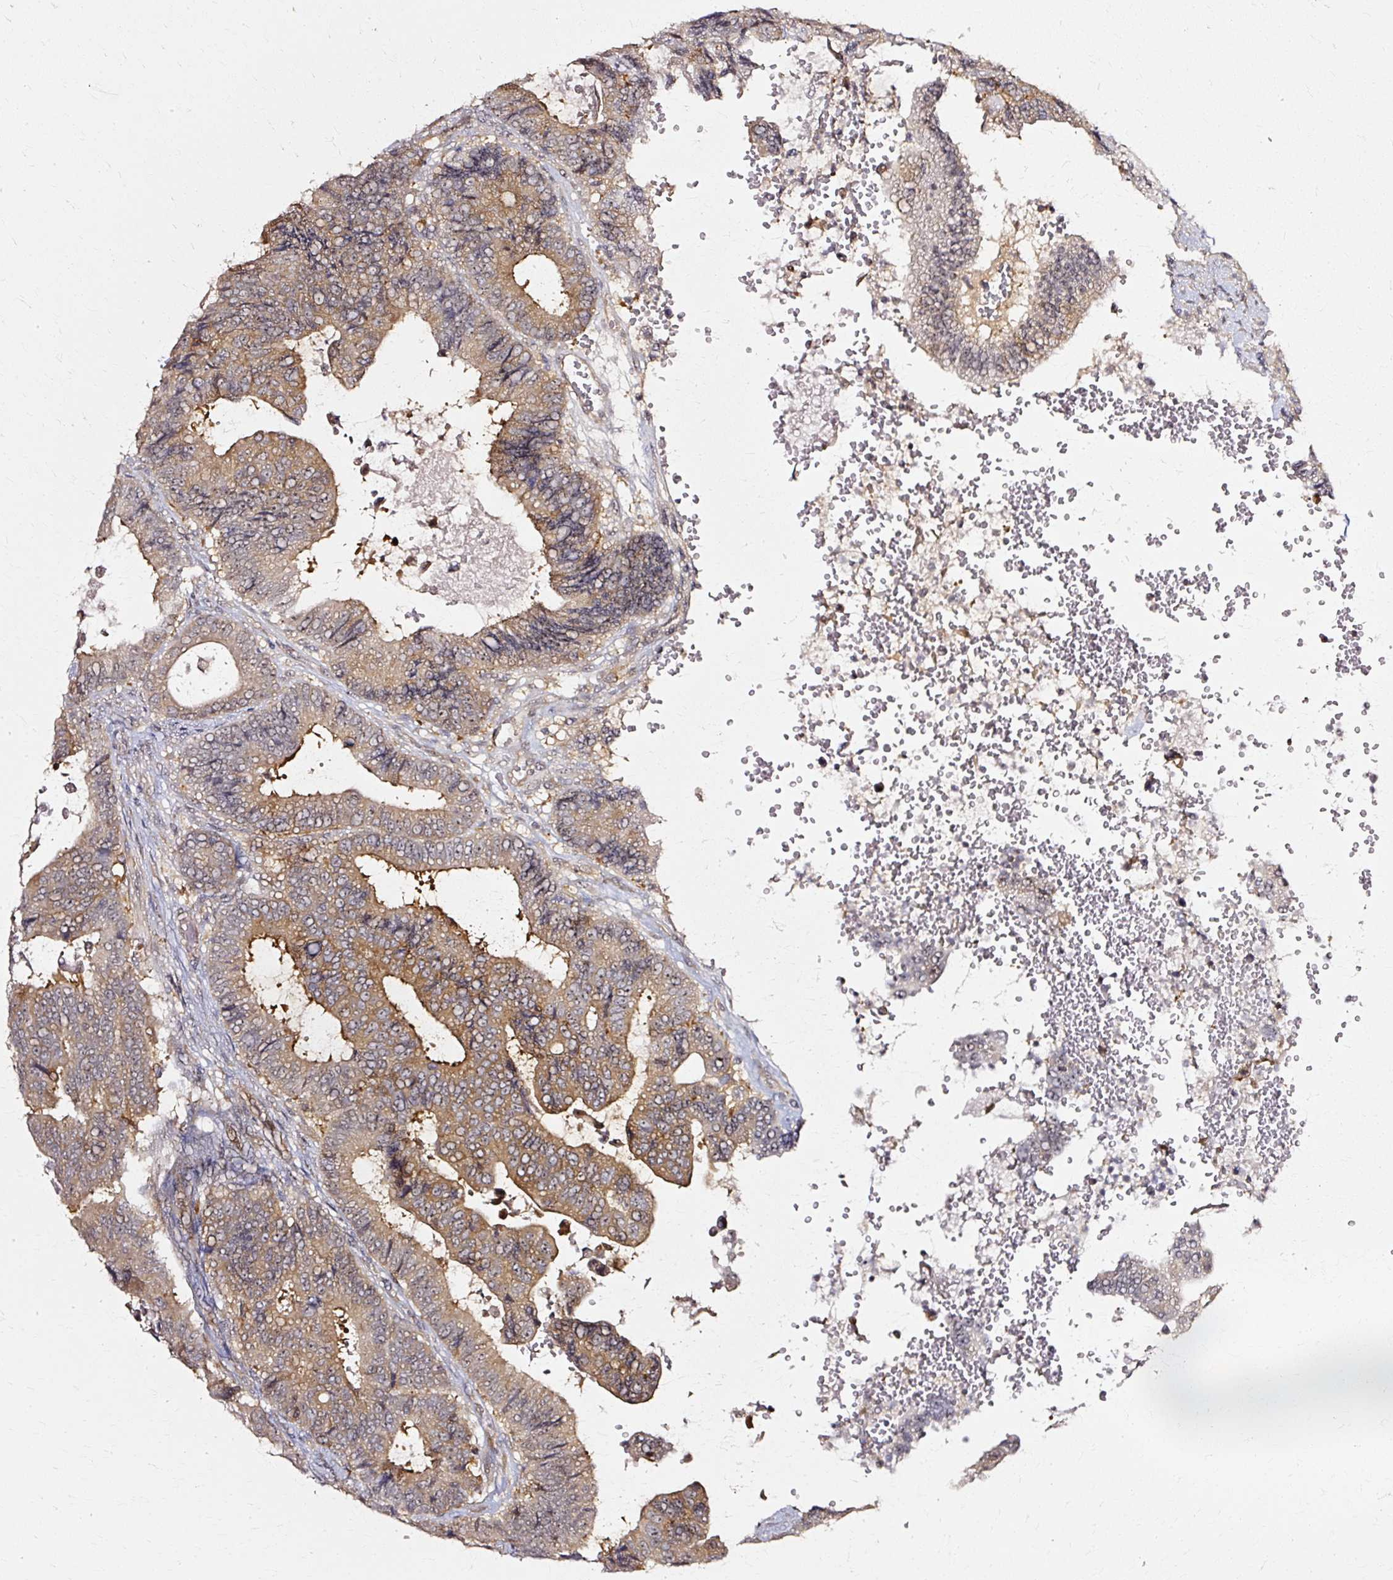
{"staining": {"intensity": "weak", "quantity": ">75%", "location": "cytoplasmic/membranous"}, "tissue": "colorectal cancer", "cell_type": "Tumor cells", "image_type": "cancer", "snomed": [{"axis": "morphology", "description": "Adenocarcinoma, NOS"}, {"axis": "topography", "description": "Colon"}], "caption": "DAB (3,3'-diaminobenzidine) immunohistochemical staining of adenocarcinoma (colorectal) reveals weak cytoplasmic/membranous protein expression in approximately >75% of tumor cells.", "gene": "RGPD5", "patient": {"sex": "male", "age": 85}}